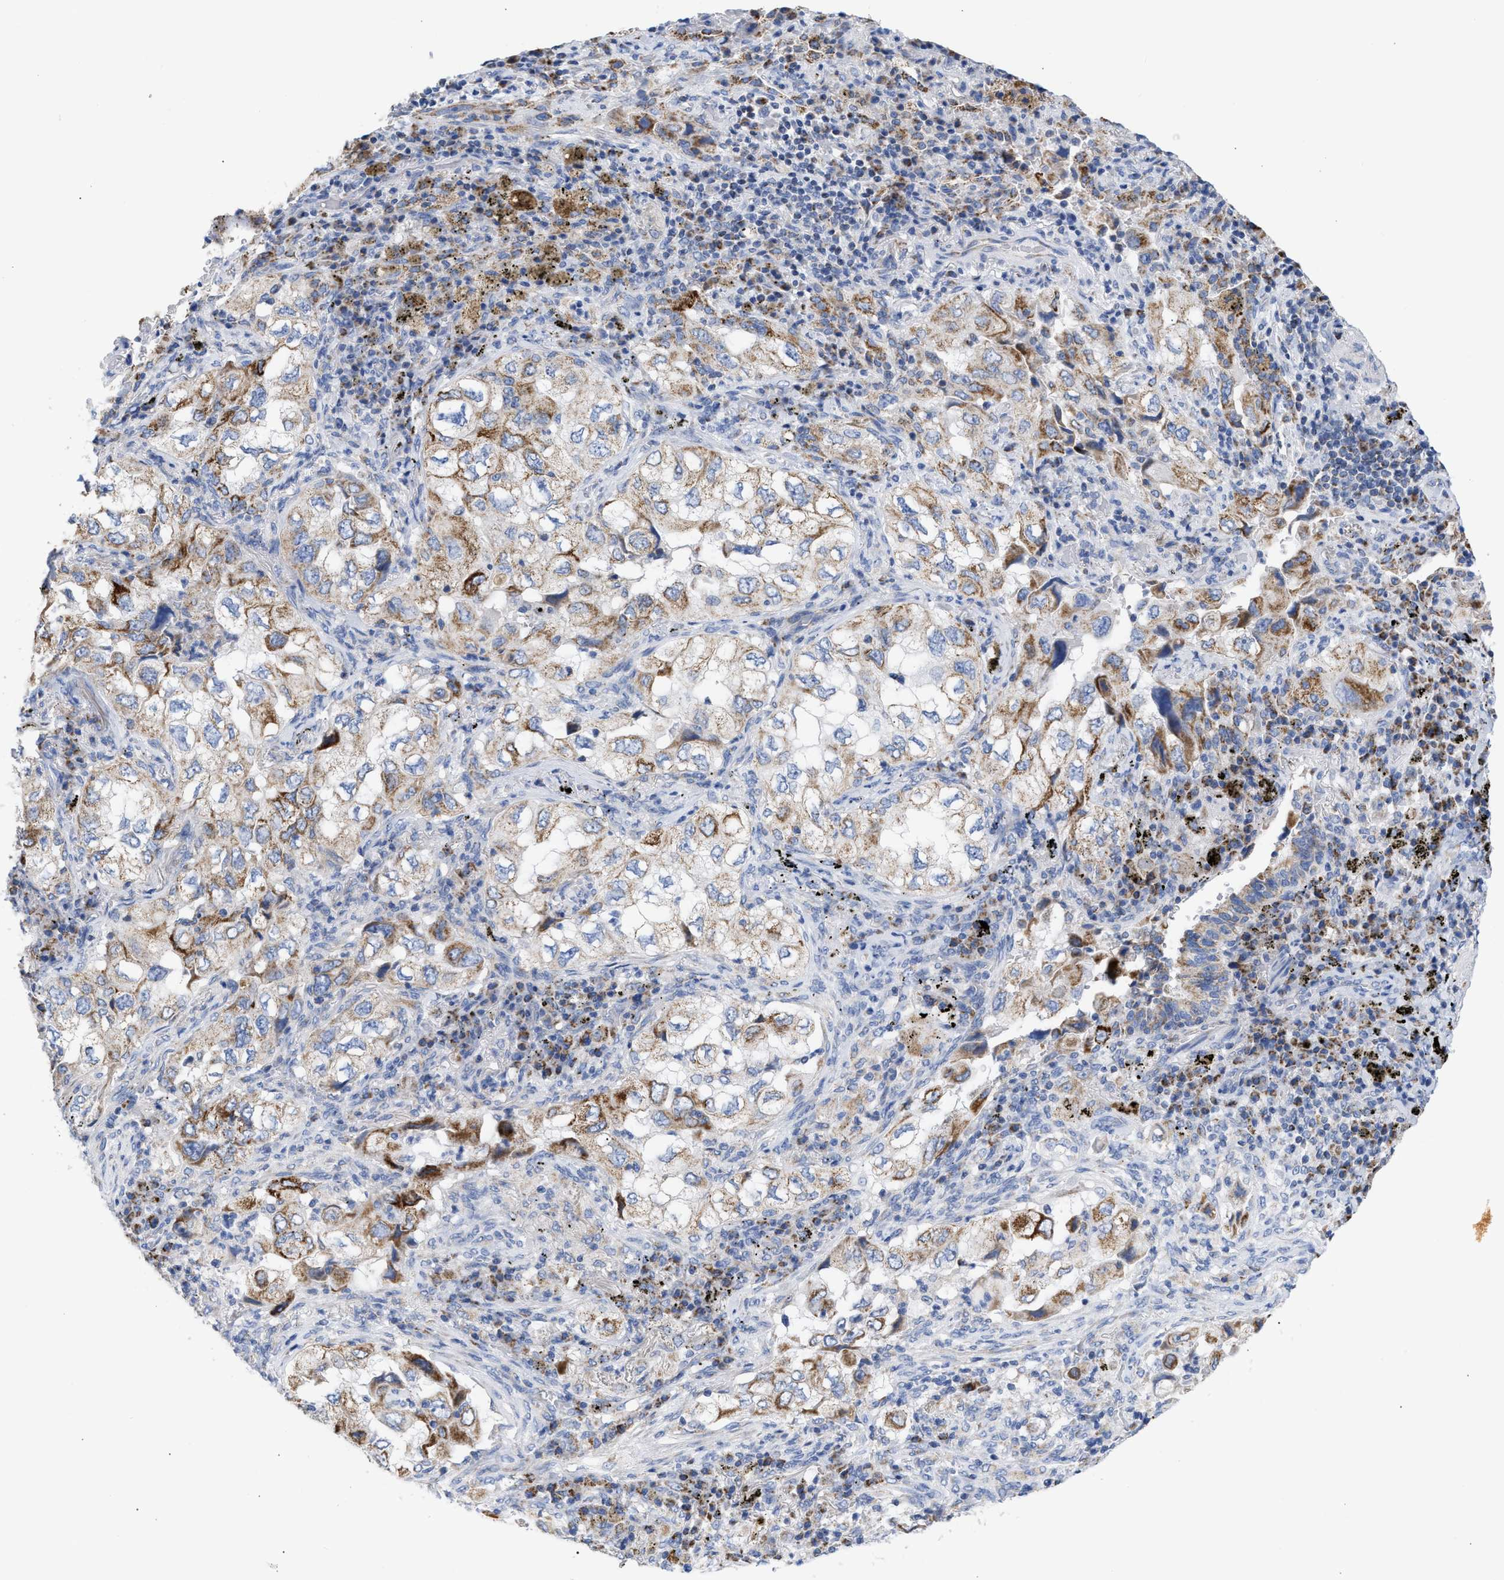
{"staining": {"intensity": "moderate", "quantity": ">75%", "location": "cytoplasmic/membranous"}, "tissue": "lung cancer", "cell_type": "Tumor cells", "image_type": "cancer", "snomed": [{"axis": "morphology", "description": "Adenocarcinoma, NOS"}, {"axis": "topography", "description": "Lung"}], "caption": "Protein staining of lung adenocarcinoma tissue demonstrates moderate cytoplasmic/membranous expression in about >75% of tumor cells.", "gene": "ACOT13", "patient": {"sex": "male", "age": 64}}